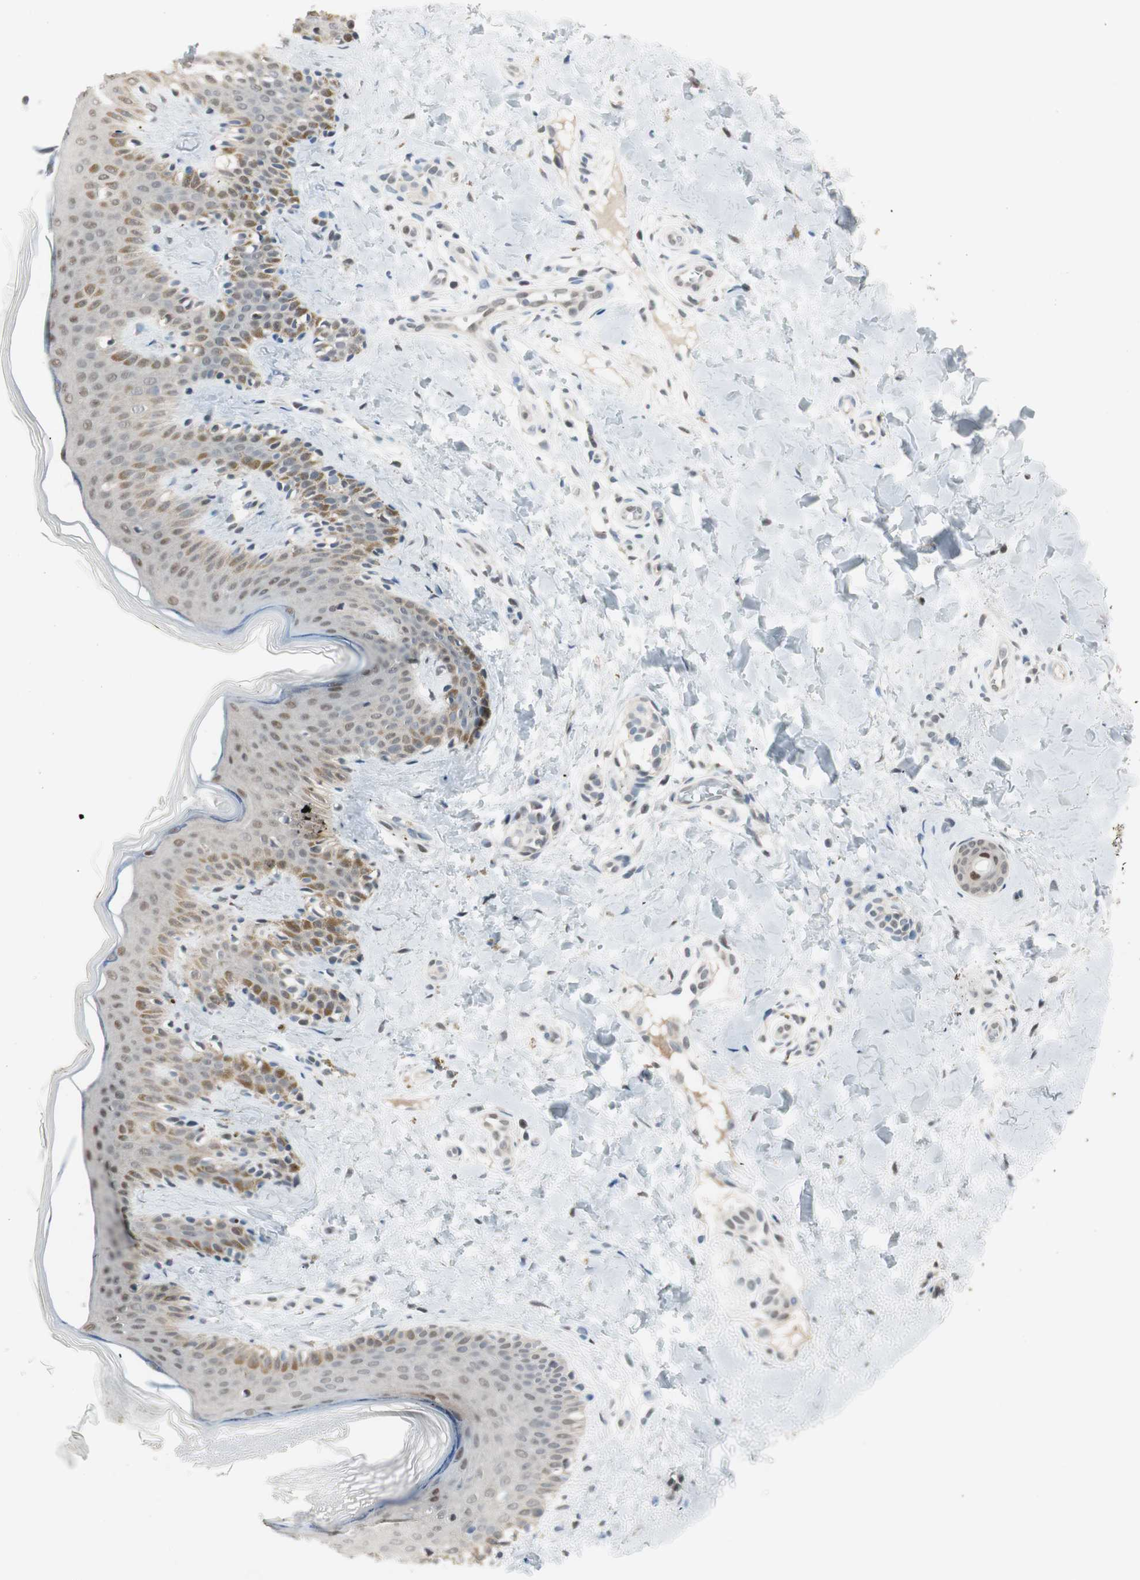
{"staining": {"intensity": "moderate", "quantity": ">75%", "location": "cytoplasmic/membranous,nuclear"}, "tissue": "skin", "cell_type": "Fibroblasts", "image_type": "normal", "snomed": [{"axis": "morphology", "description": "Normal tissue, NOS"}, {"axis": "topography", "description": "Skin"}], "caption": "Unremarkable skin exhibits moderate cytoplasmic/membranous,nuclear expression in approximately >75% of fibroblasts, visualized by immunohistochemistry.", "gene": "LONP2", "patient": {"sex": "male", "age": 16}}